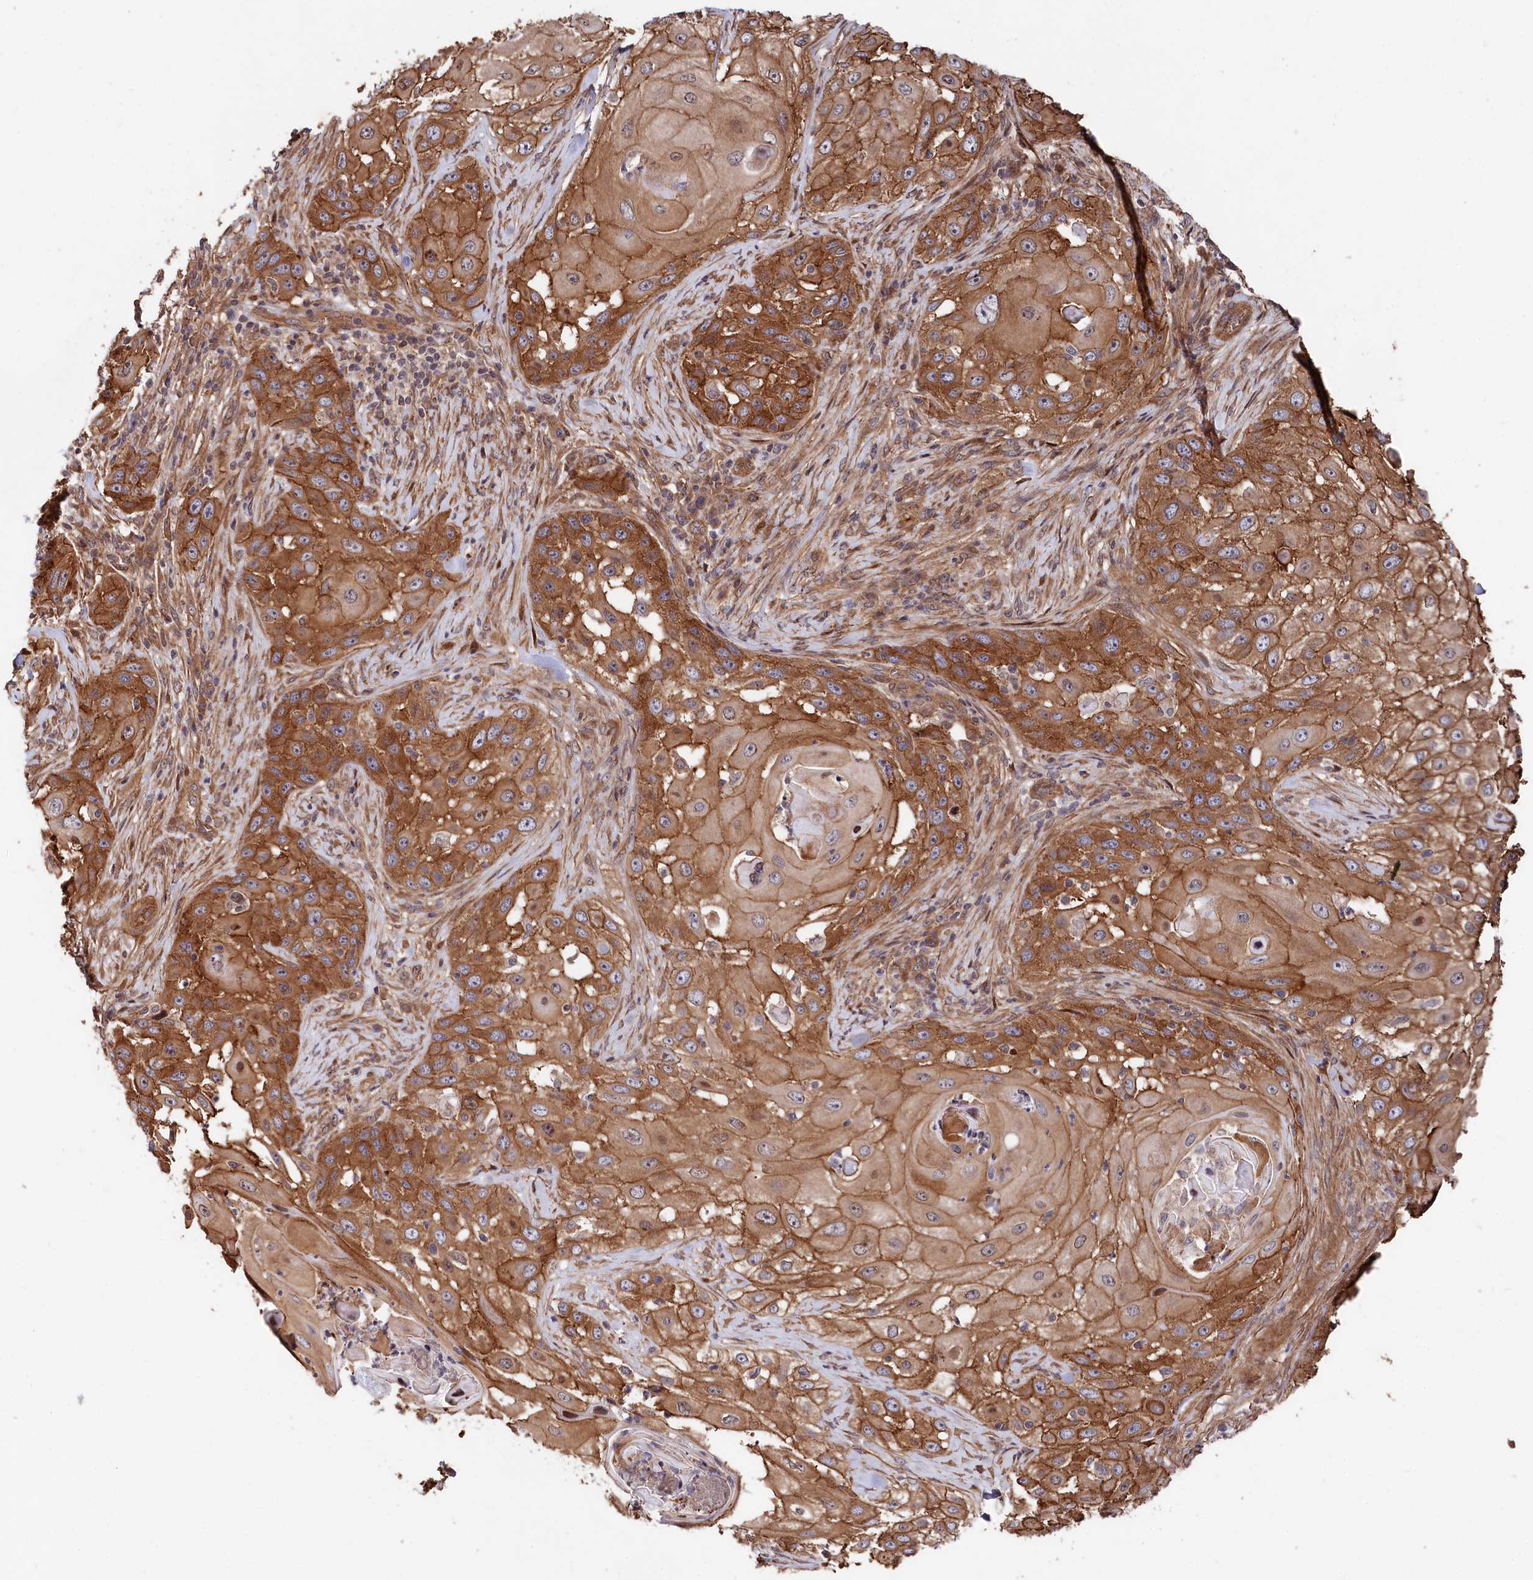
{"staining": {"intensity": "strong", "quantity": ">75%", "location": "cytoplasmic/membranous"}, "tissue": "skin cancer", "cell_type": "Tumor cells", "image_type": "cancer", "snomed": [{"axis": "morphology", "description": "Squamous cell carcinoma, NOS"}, {"axis": "topography", "description": "Skin"}], "caption": "Immunohistochemical staining of skin cancer (squamous cell carcinoma) demonstrates high levels of strong cytoplasmic/membranous protein positivity in approximately >75% of tumor cells.", "gene": "TNKS1BP1", "patient": {"sex": "female", "age": 44}}